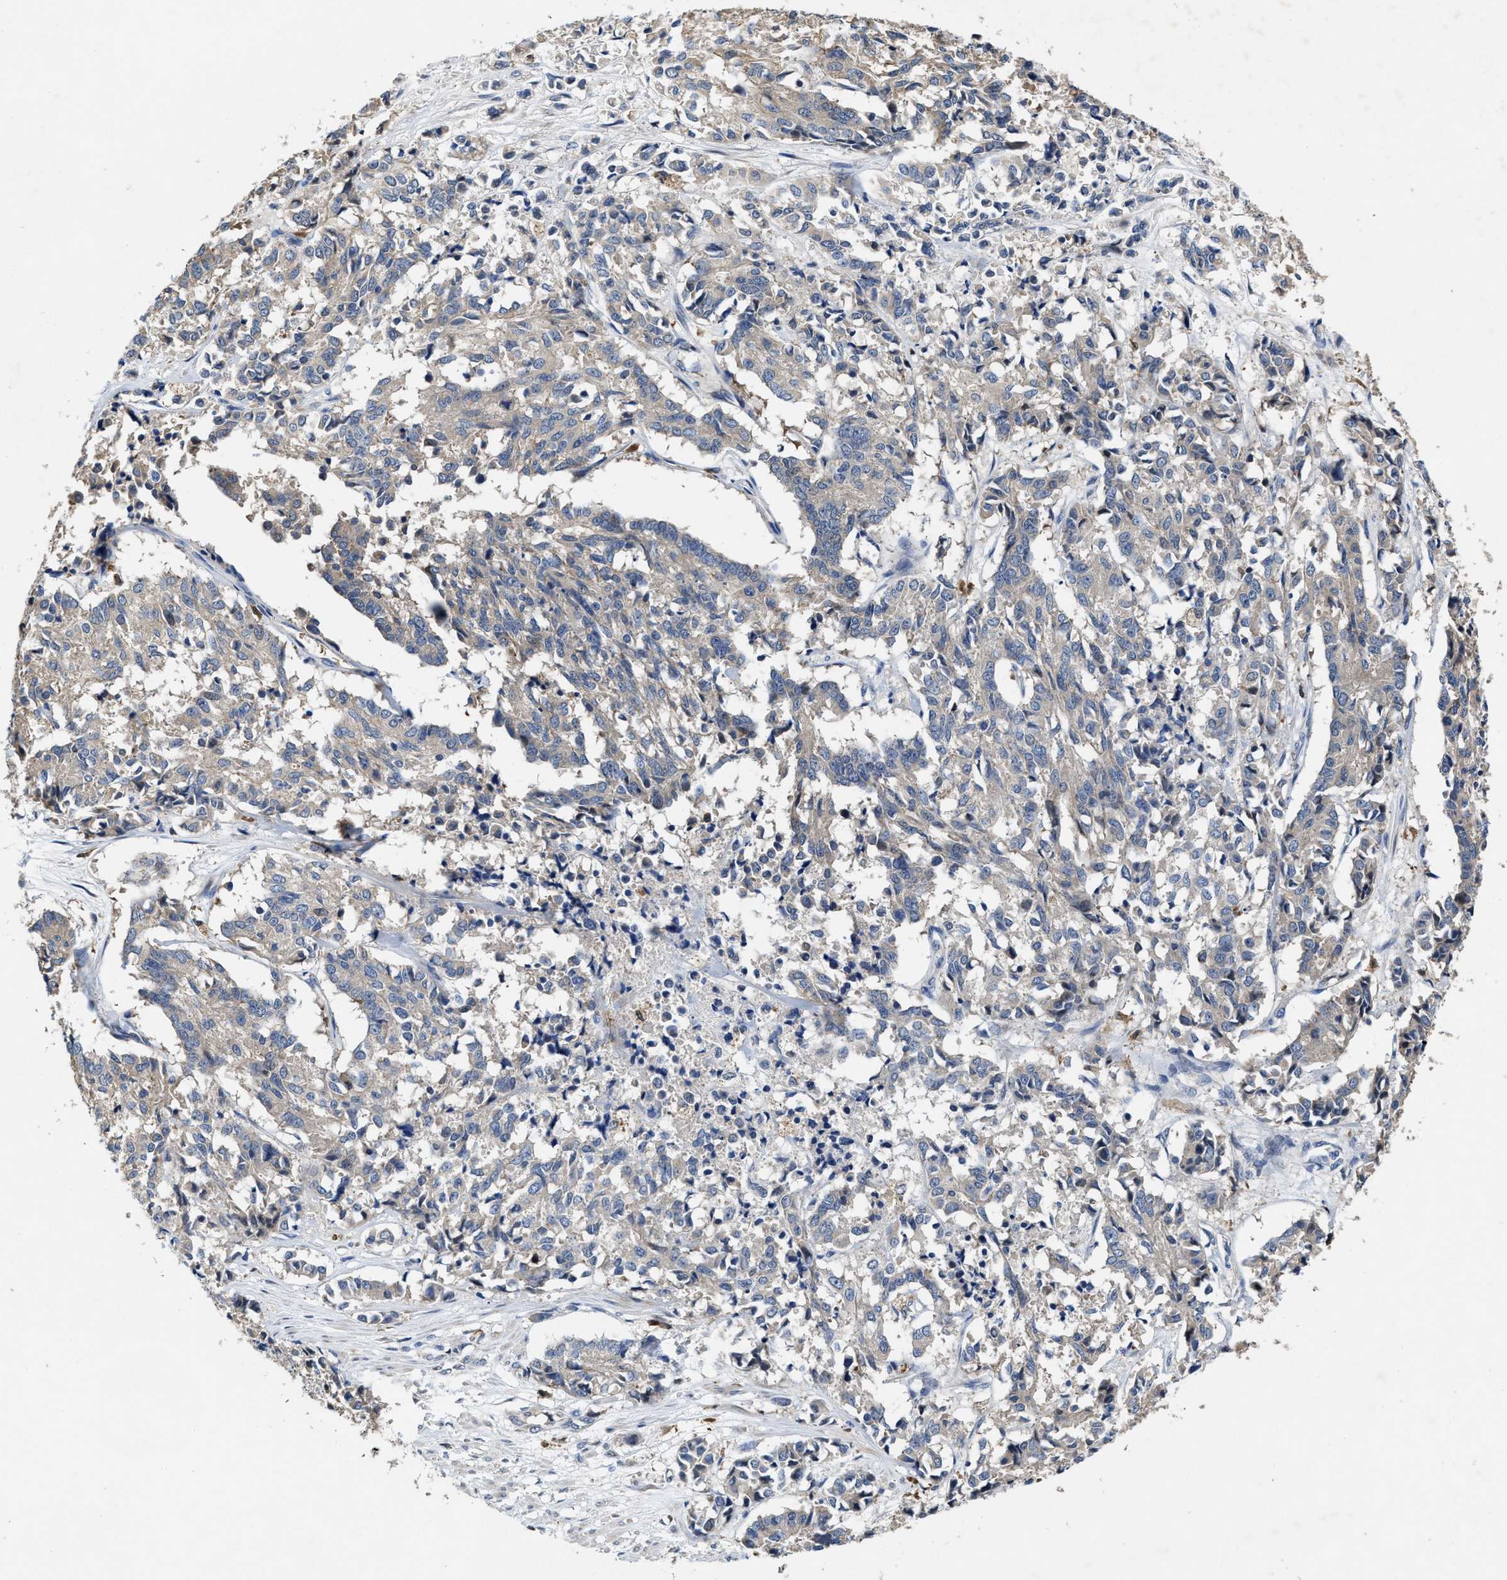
{"staining": {"intensity": "negative", "quantity": "none", "location": "none"}, "tissue": "cervical cancer", "cell_type": "Tumor cells", "image_type": "cancer", "snomed": [{"axis": "morphology", "description": "Squamous cell carcinoma, NOS"}, {"axis": "topography", "description": "Cervix"}], "caption": "Tumor cells show no significant positivity in cervical squamous cell carcinoma.", "gene": "RGS10", "patient": {"sex": "female", "age": 35}}